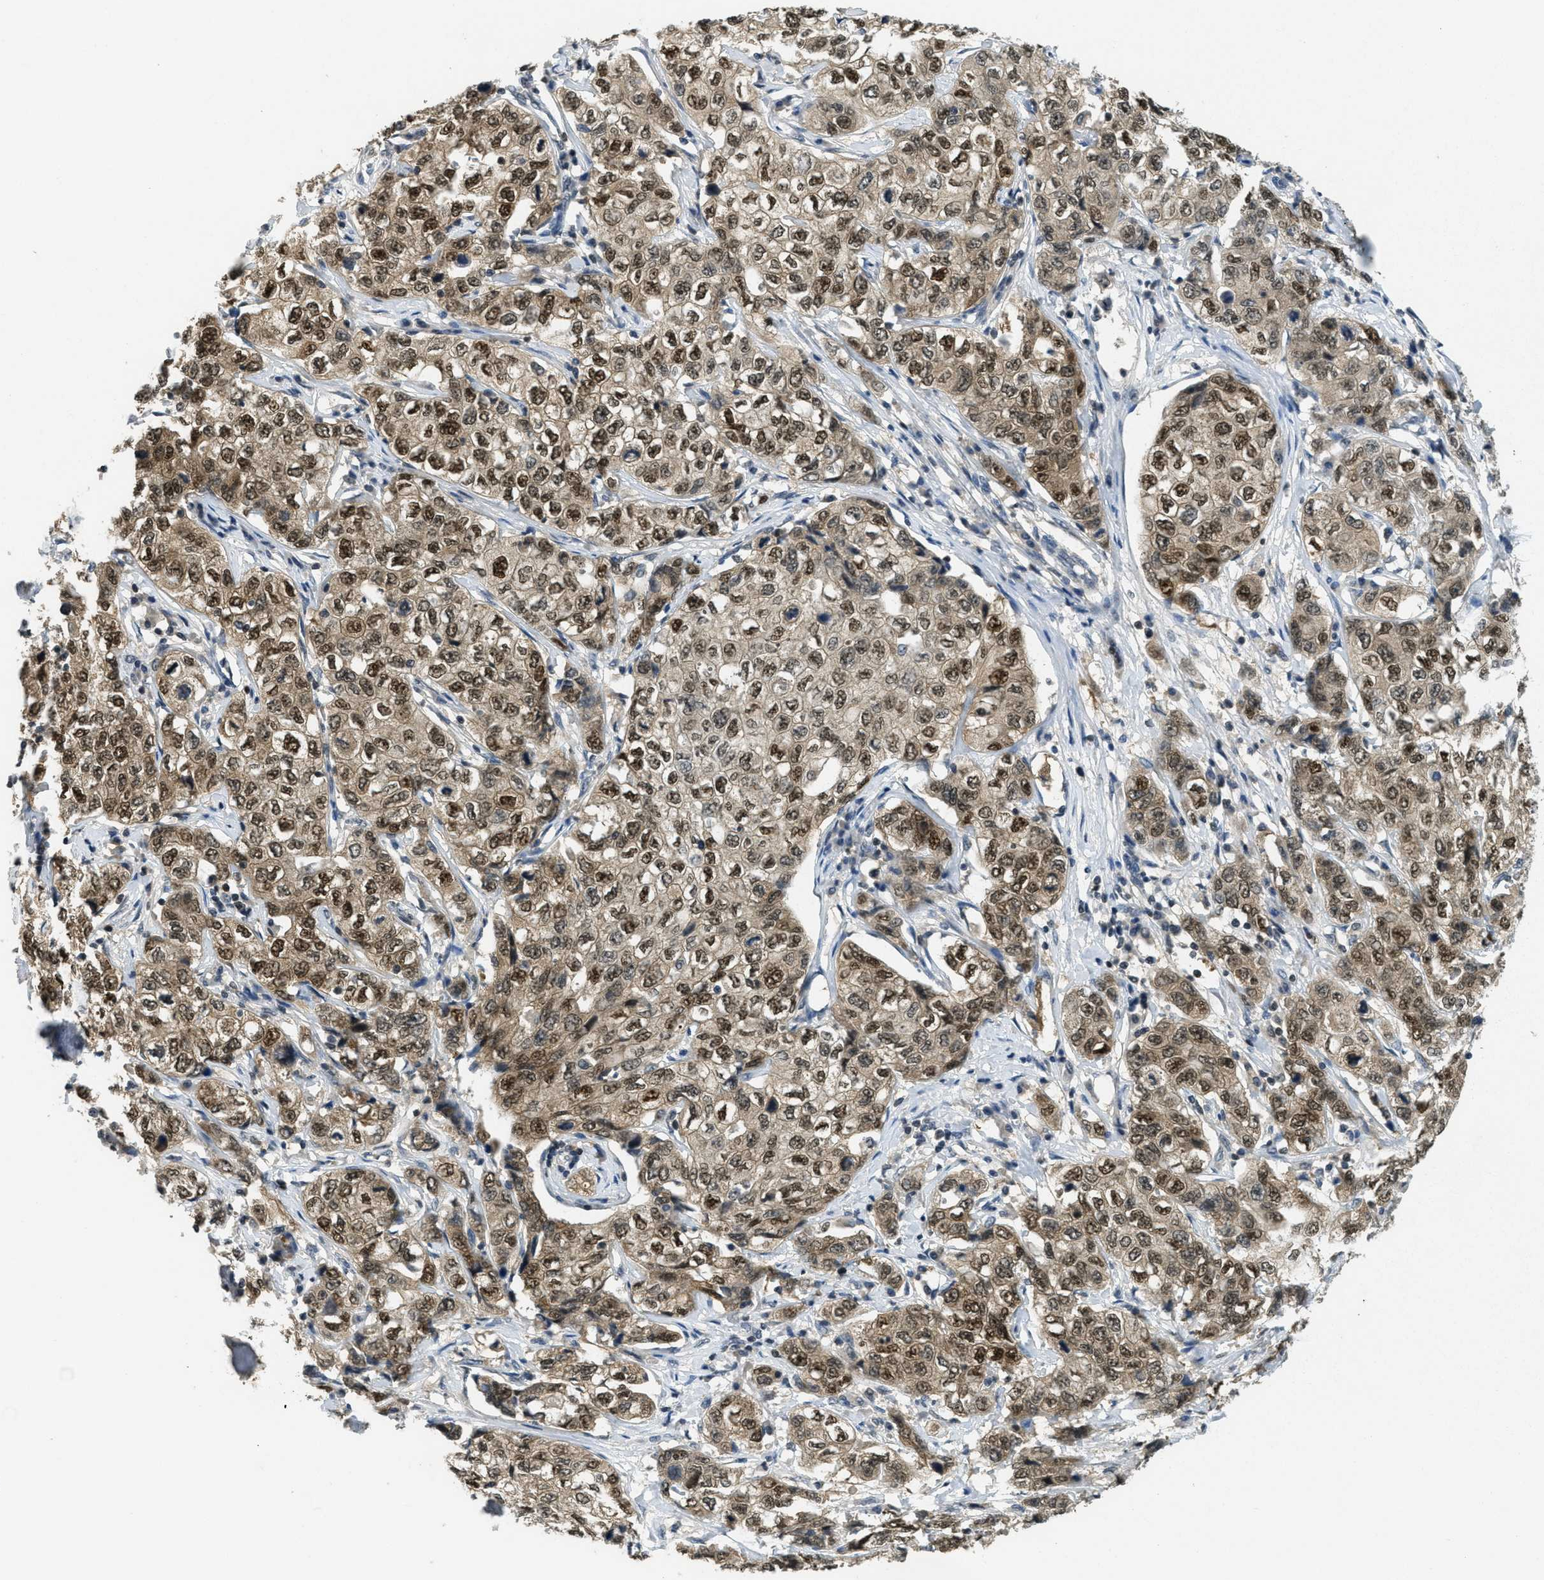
{"staining": {"intensity": "strong", "quantity": ">75%", "location": "cytoplasmic/membranous,nuclear"}, "tissue": "stomach cancer", "cell_type": "Tumor cells", "image_type": "cancer", "snomed": [{"axis": "morphology", "description": "Adenocarcinoma, NOS"}, {"axis": "topography", "description": "Stomach"}], "caption": "Immunohistochemical staining of human stomach cancer demonstrates high levels of strong cytoplasmic/membranous and nuclear protein staining in approximately >75% of tumor cells.", "gene": "DNAJB1", "patient": {"sex": "male", "age": 48}}